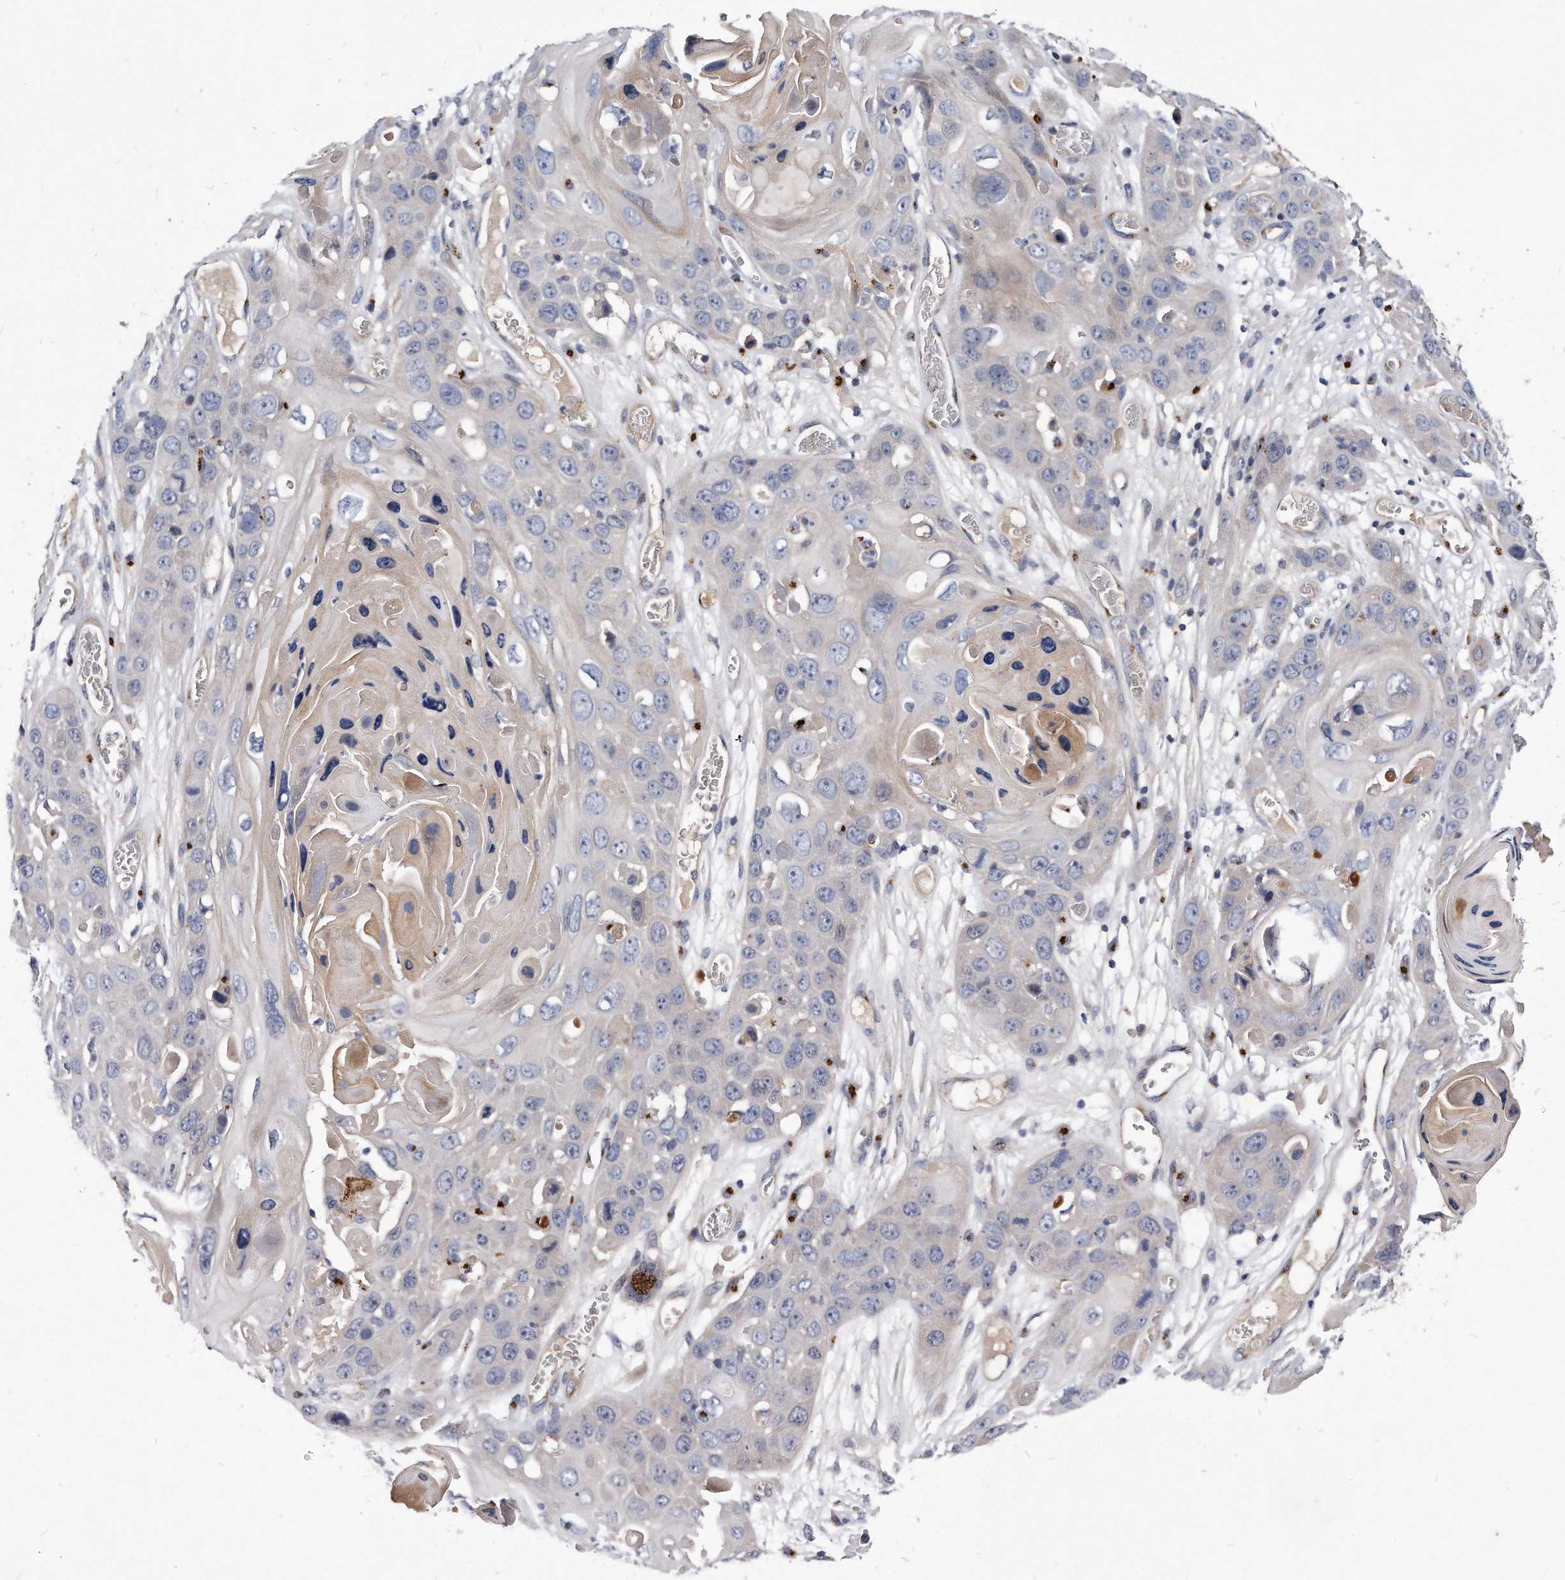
{"staining": {"intensity": "negative", "quantity": "none", "location": "none"}, "tissue": "skin cancer", "cell_type": "Tumor cells", "image_type": "cancer", "snomed": [{"axis": "morphology", "description": "Squamous cell carcinoma, NOS"}, {"axis": "topography", "description": "Skin"}], "caption": "Immunohistochemistry of squamous cell carcinoma (skin) shows no staining in tumor cells.", "gene": "MGAT4A", "patient": {"sex": "male", "age": 55}}